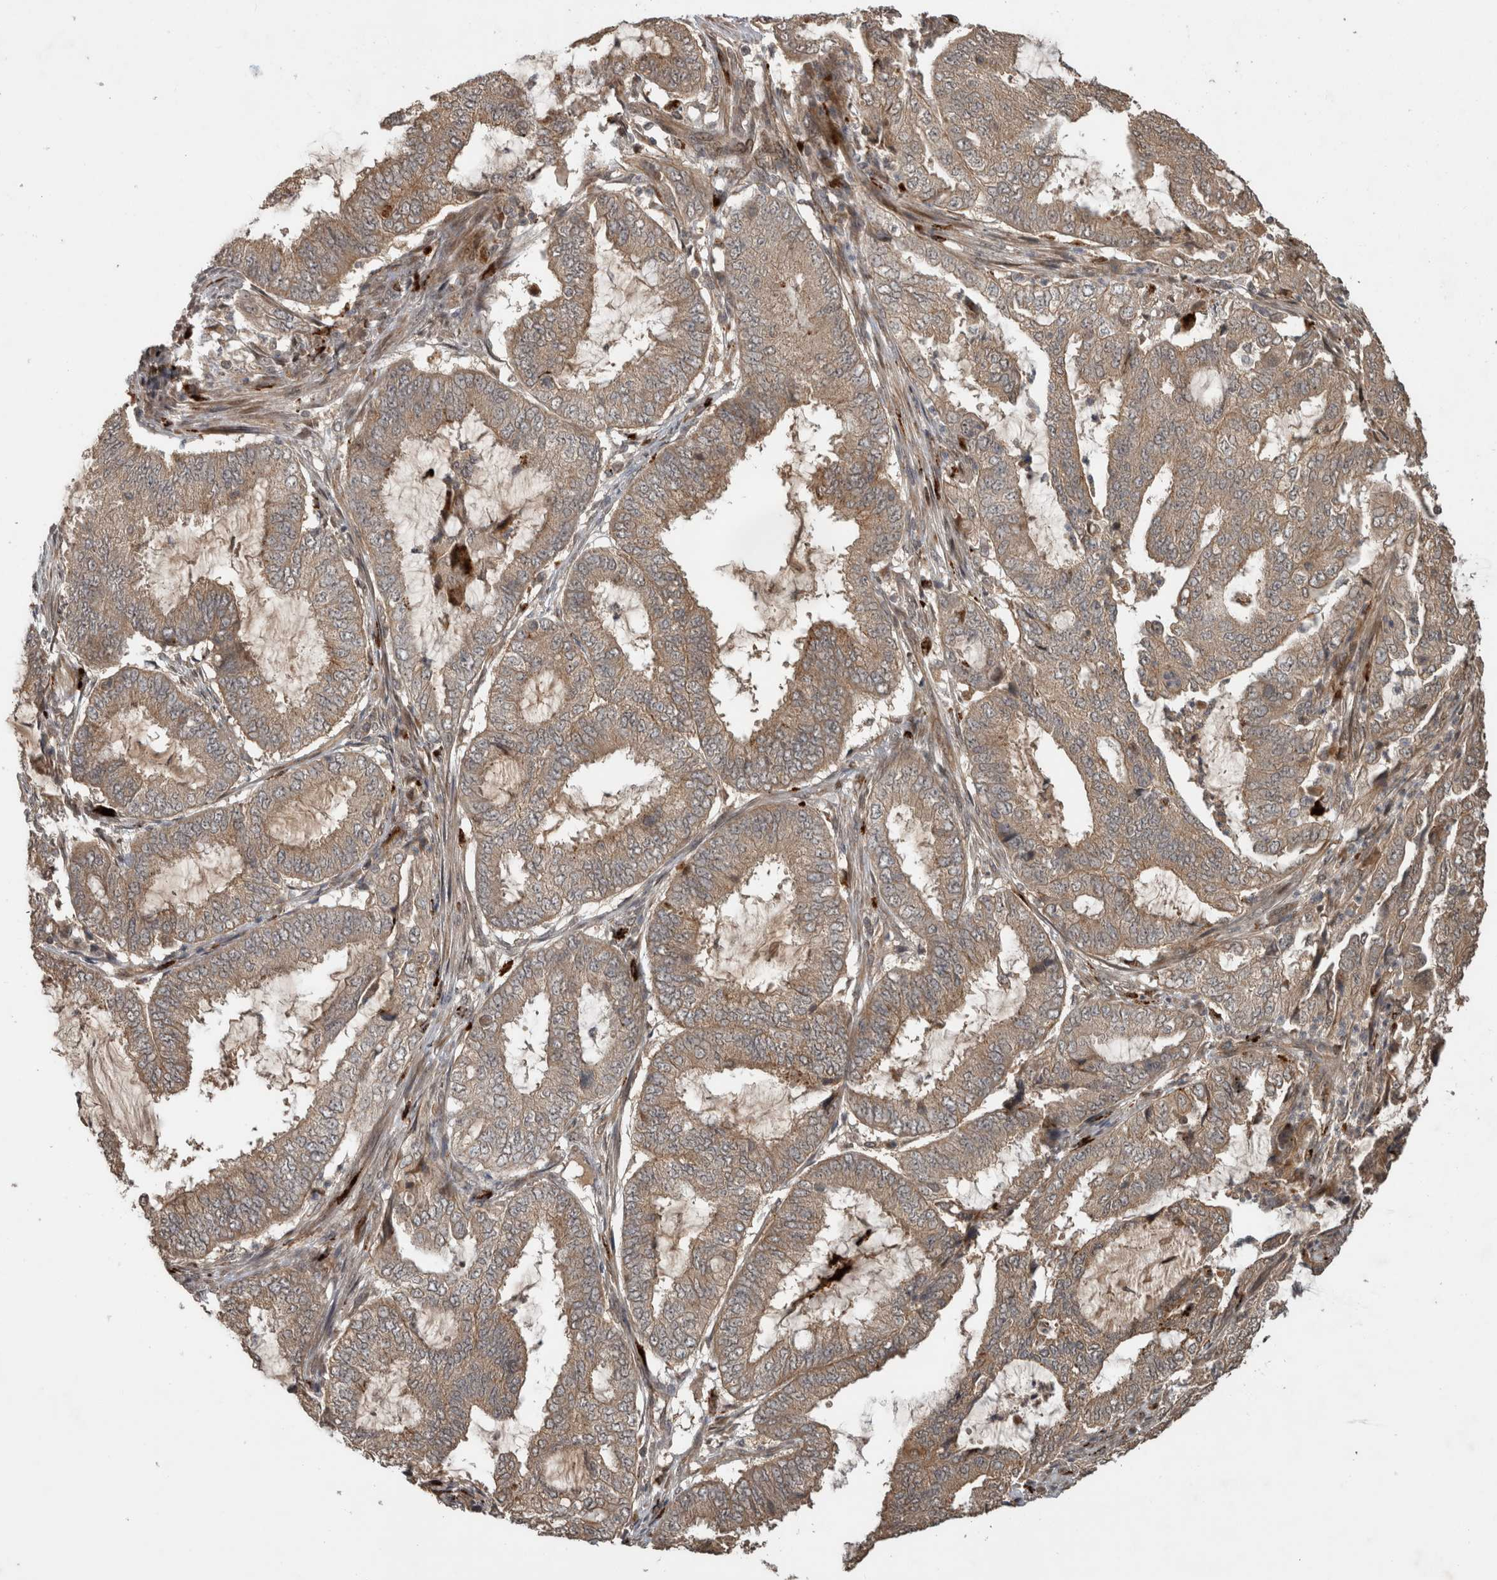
{"staining": {"intensity": "moderate", "quantity": ">75%", "location": "cytoplasmic/membranous"}, "tissue": "endometrial cancer", "cell_type": "Tumor cells", "image_type": "cancer", "snomed": [{"axis": "morphology", "description": "Adenocarcinoma, NOS"}, {"axis": "topography", "description": "Endometrium"}], "caption": "High-magnification brightfield microscopy of endometrial cancer (adenocarcinoma) stained with DAB (3,3'-diaminobenzidine) (brown) and counterstained with hematoxylin (blue). tumor cells exhibit moderate cytoplasmic/membranous expression is seen in about>75% of cells.", "gene": "PITPNC1", "patient": {"sex": "female", "age": 51}}